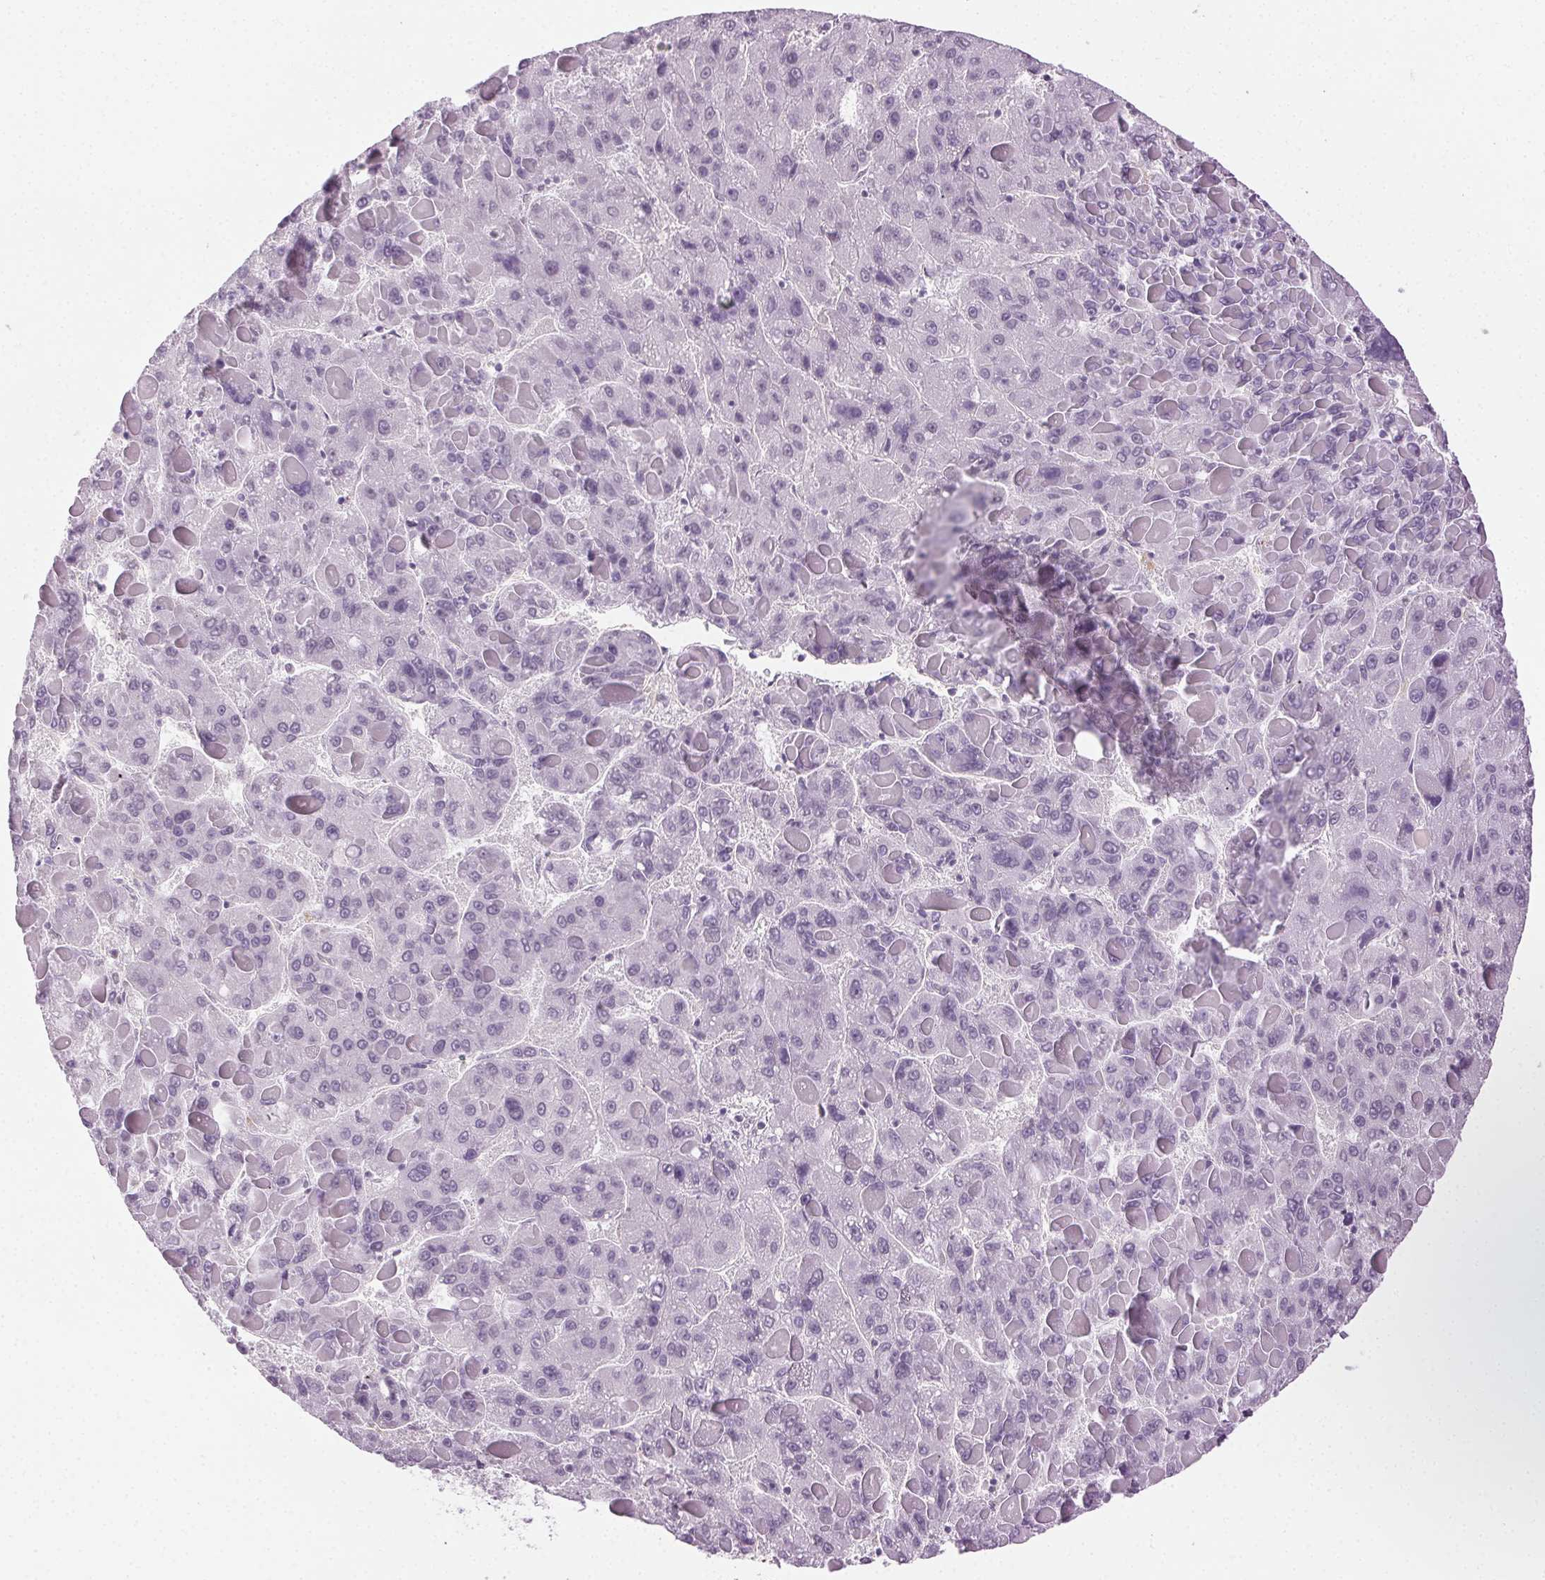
{"staining": {"intensity": "negative", "quantity": "none", "location": "none"}, "tissue": "liver cancer", "cell_type": "Tumor cells", "image_type": "cancer", "snomed": [{"axis": "morphology", "description": "Carcinoma, Hepatocellular, NOS"}, {"axis": "topography", "description": "Liver"}], "caption": "IHC micrograph of neoplastic tissue: human liver hepatocellular carcinoma stained with DAB (3,3'-diaminobenzidine) shows no significant protein positivity in tumor cells.", "gene": "AIF1L", "patient": {"sex": "female", "age": 82}}